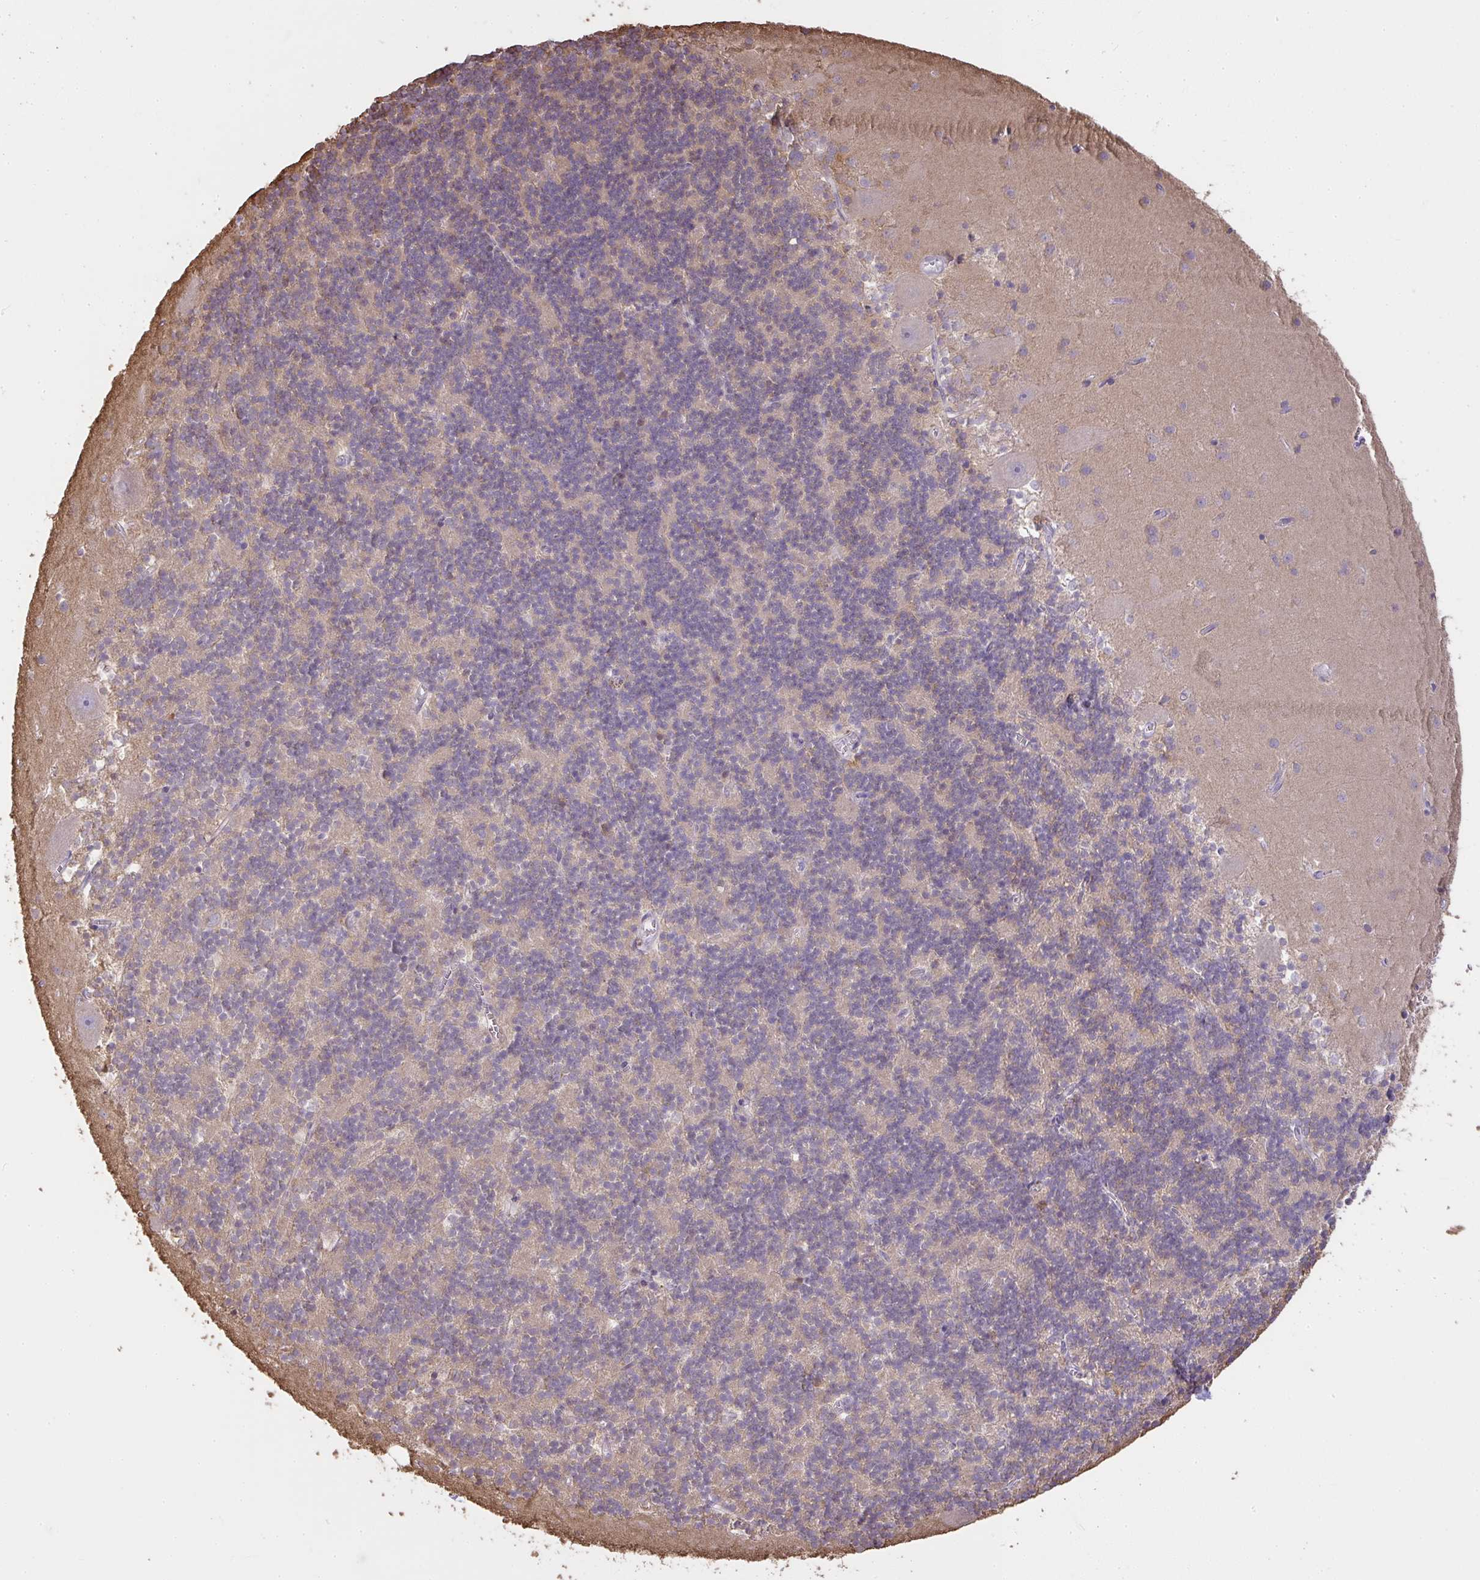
{"staining": {"intensity": "weak", "quantity": "<25%", "location": "cytoplasmic/membranous"}, "tissue": "cerebellum", "cell_type": "Cells in granular layer", "image_type": "normal", "snomed": [{"axis": "morphology", "description": "Normal tissue, NOS"}, {"axis": "topography", "description": "Cerebellum"}], "caption": "An immunohistochemistry (IHC) image of unremarkable cerebellum is shown. There is no staining in cells in granular layer of cerebellum.", "gene": "BRINP3", "patient": {"sex": "male", "age": 54}}